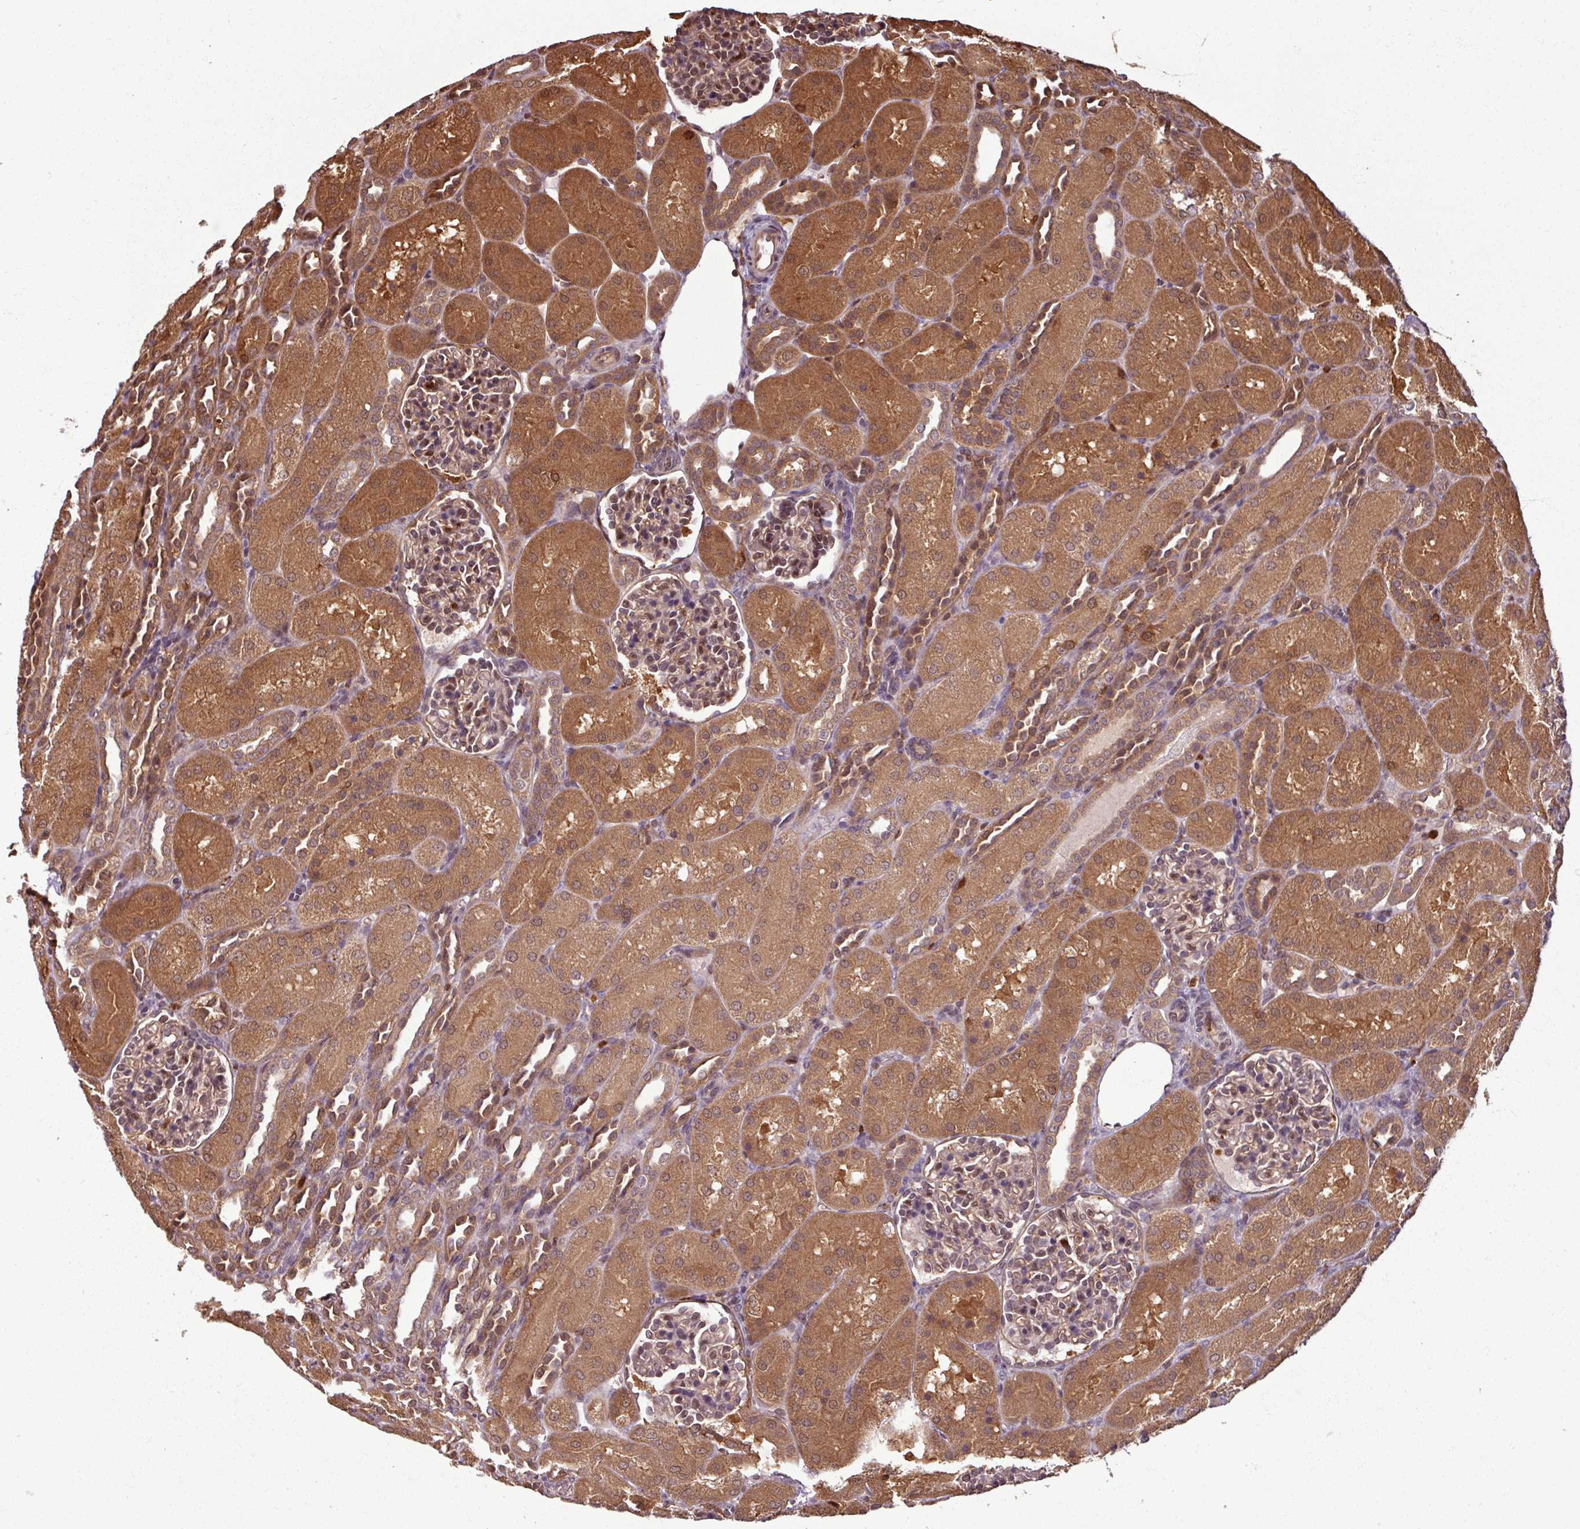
{"staining": {"intensity": "moderate", "quantity": "25%-75%", "location": "cytoplasmic/membranous,nuclear"}, "tissue": "kidney", "cell_type": "Cells in glomeruli", "image_type": "normal", "snomed": [{"axis": "morphology", "description": "Normal tissue, NOS"}, {"axis": "topography", "description": "Kidney"}], "caption": "Protein analysis of normal kidney demonstrates moderate cytoplasmic/membranous,nuclear positivity in about 25%-75% of cells in glomeruli. (Stains: DAB (3,3'-diaminobenzidine) in brown, nuclei in blue, Microscopy: brightfield microscopy at high magnification).", "gene": "KCTD11", "patient": {"sex": "male", "age": 1}}